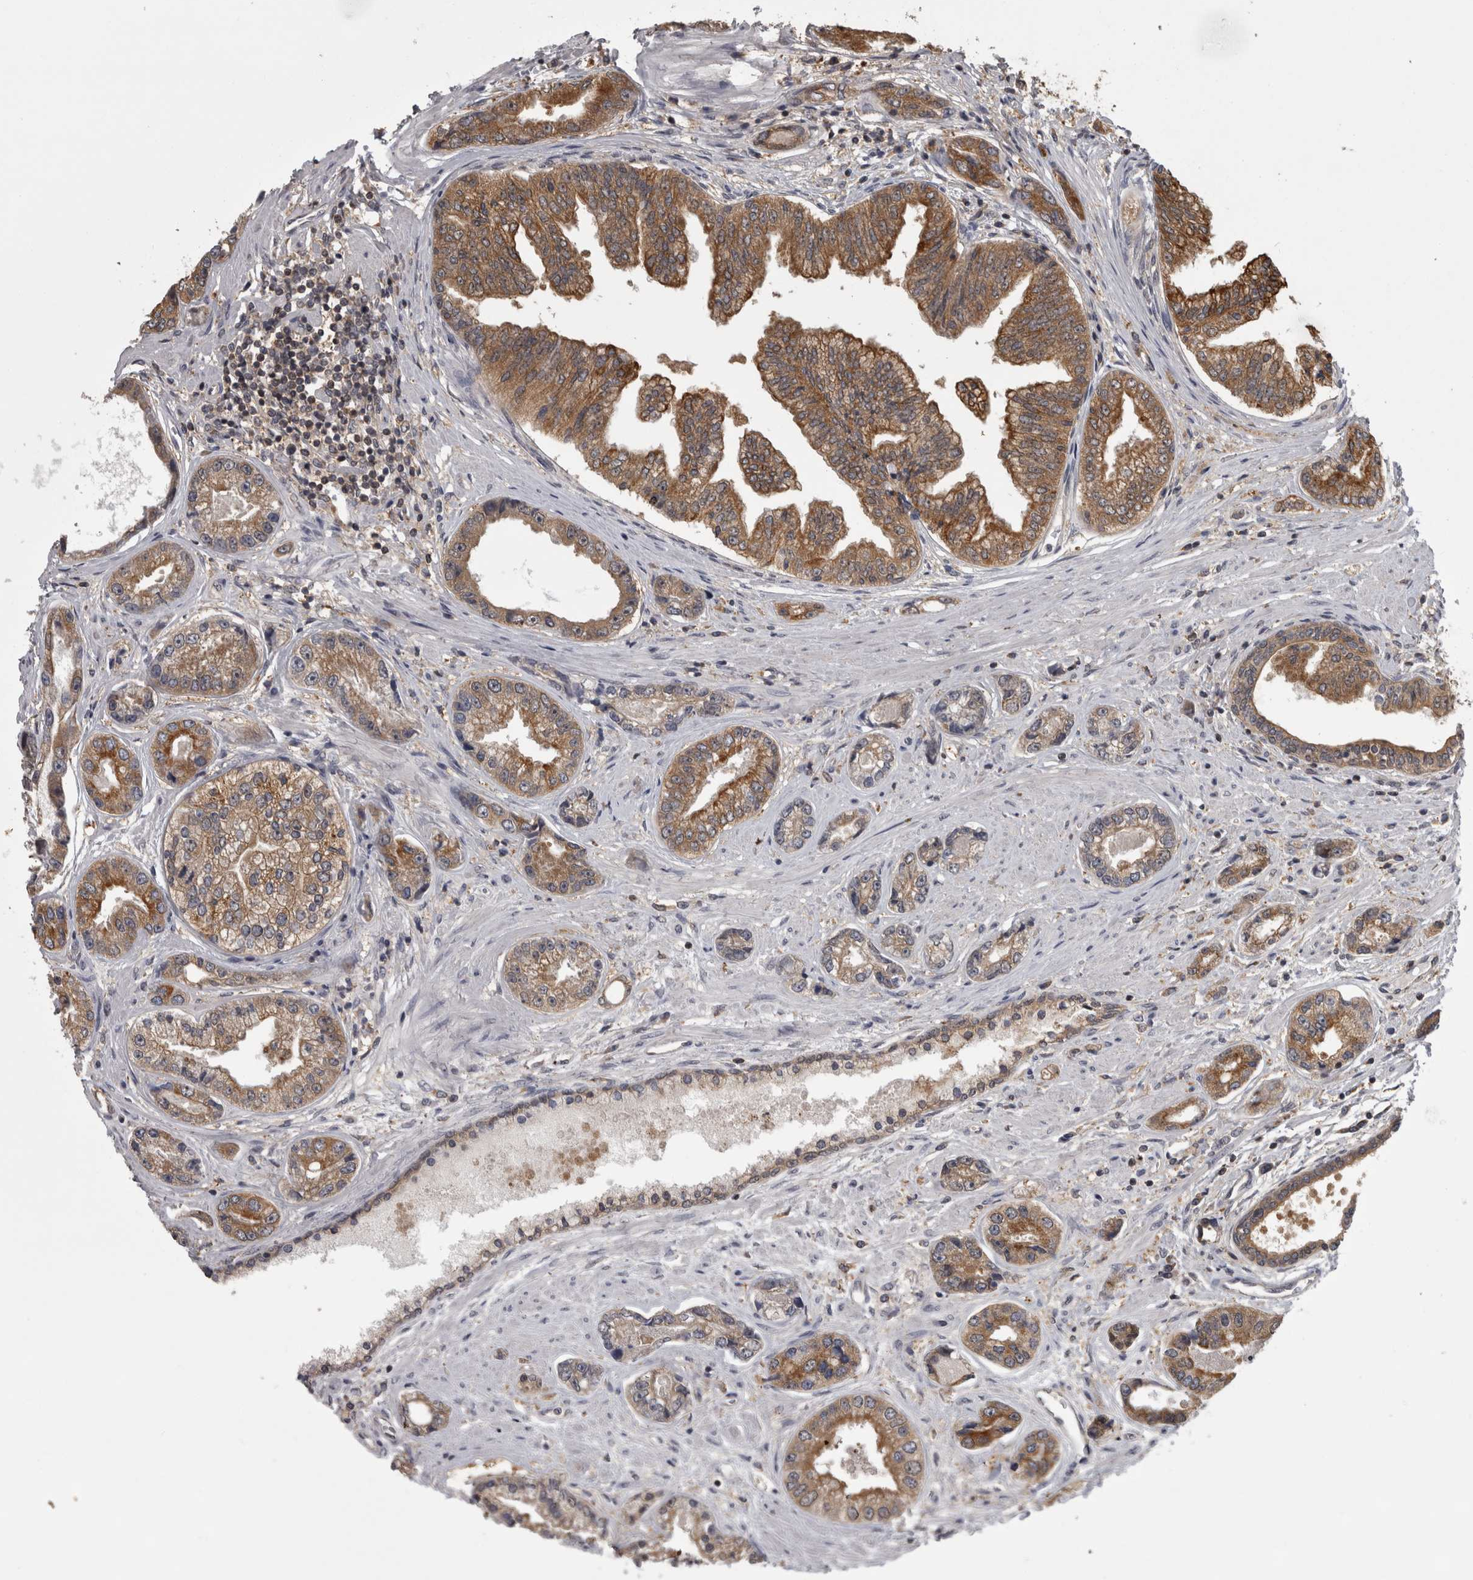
{"staining": {"intensity": "moderate", "quantity": ">75%", "location": "cytoplasmic/membranous"}, "tissue": "prostate cancer", "cell_type": "Tumor cells", "image_type": "cancer", "snomed": [{"axis": "morphology", "description": "Adenocarcinoma, High grade"}, {"axis": "topography", "description": "Prostate"}], "caption": "Brown immunohistochemical staining in adenocarcinoma (high-grade) (prostate) reveals moderate cytoplasmic/membranous expression in approximately >75% of tumor cells. (IHC, brightfield microscopy, high magnification).", "gene": "APRT", "patient": {"sex": "male", "age": 61}}